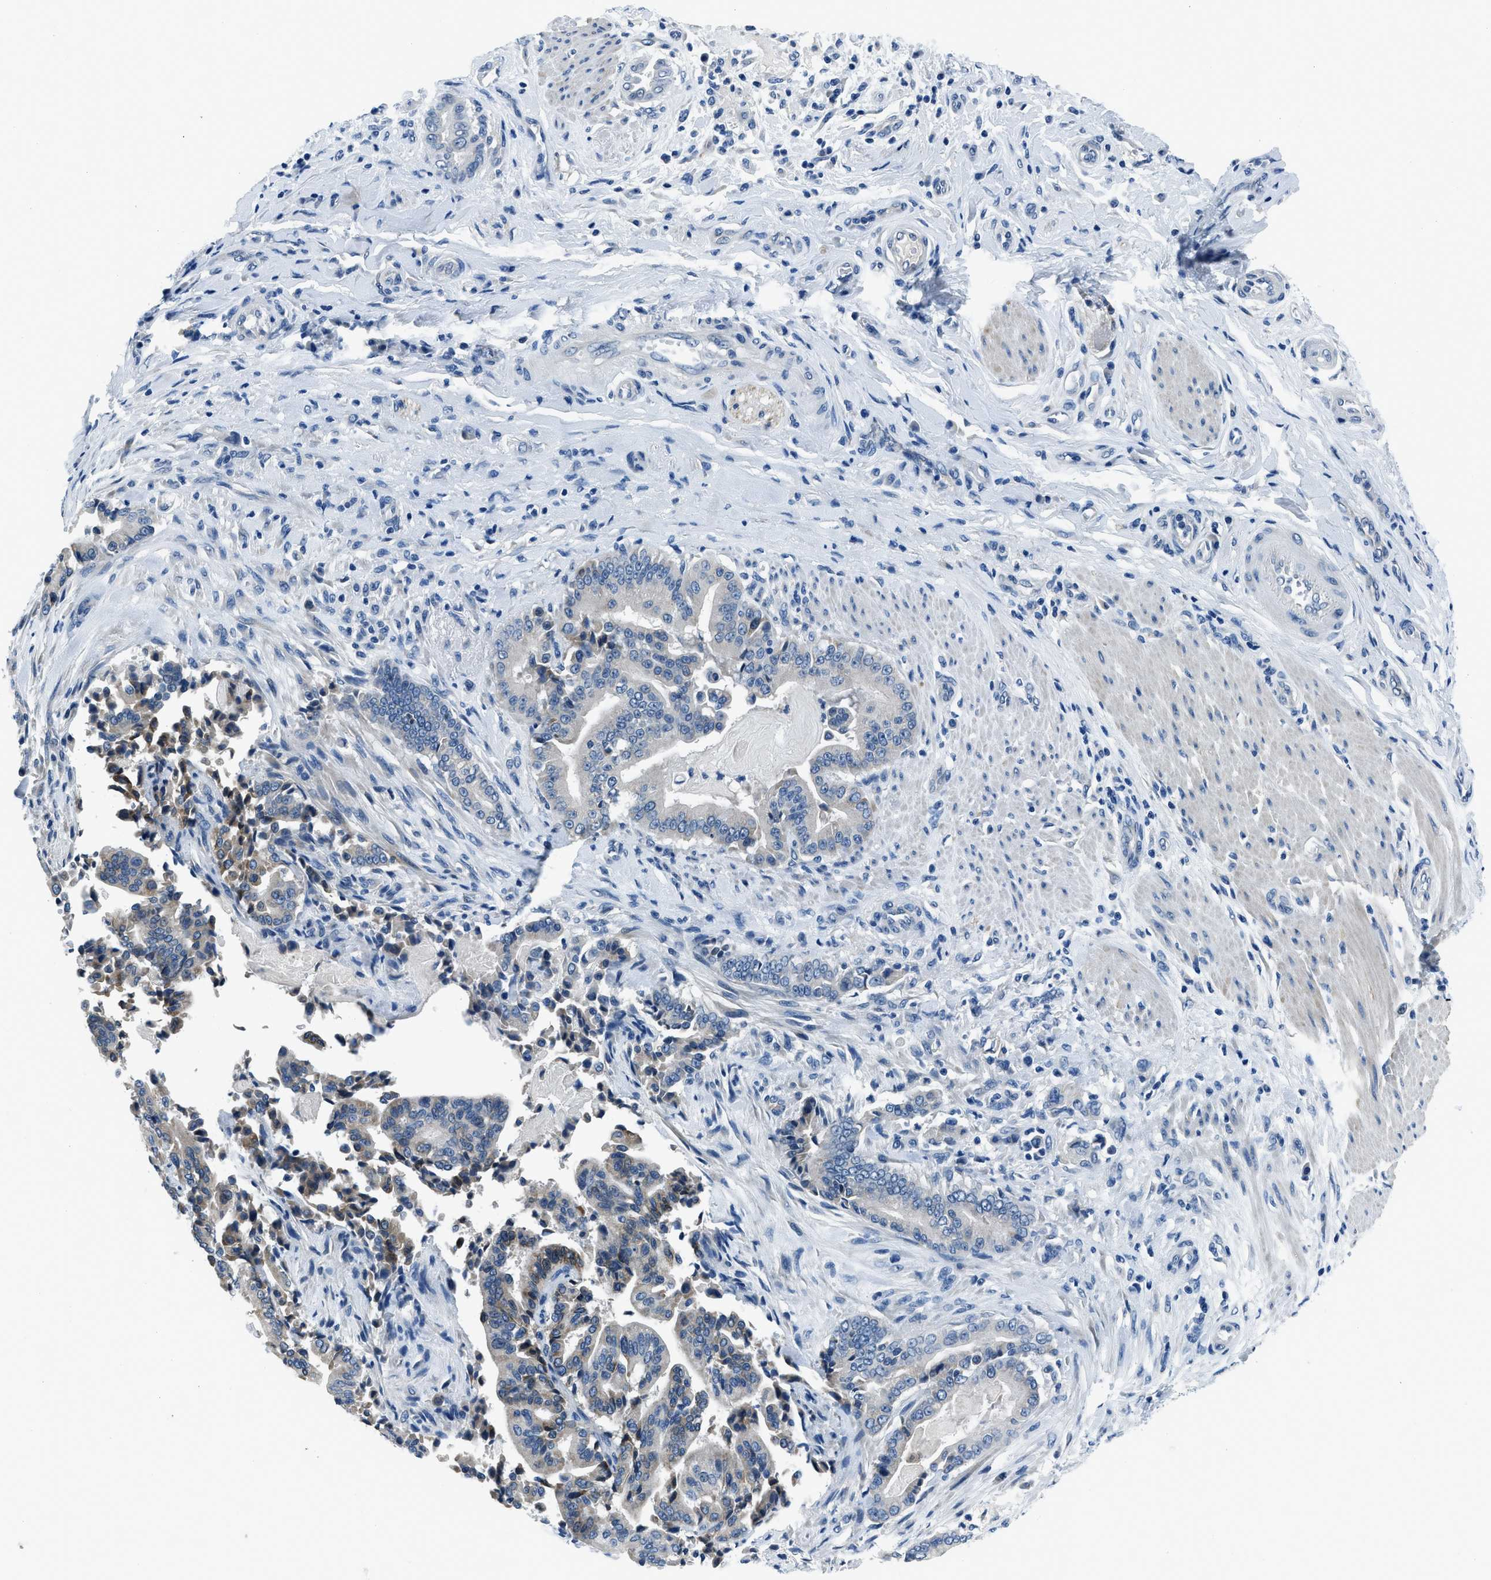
{"staining": {"intensity": "weak", "quantity": "<25%", "location": "cytoplasmic/membranous"}, "tissue": "pancreatic cancer", "cell_type": "Tumor cells", "image_type": "cancer", "snomed": [{"axis": "morphology", "description": "Normal tissue, NOS"}, {"axis": "morphology", "description": "Adenocarcinoma, NOS"}, {"axis": "topography", "description": "Pancreas"}], "caption": "This is an immunohistochemistry image of human pancreatic cancer (adenocarcinoma). There is no positivity in tumor cells.", "gene": "GJA3", "patient": {"sex": "male", "age": 63}}